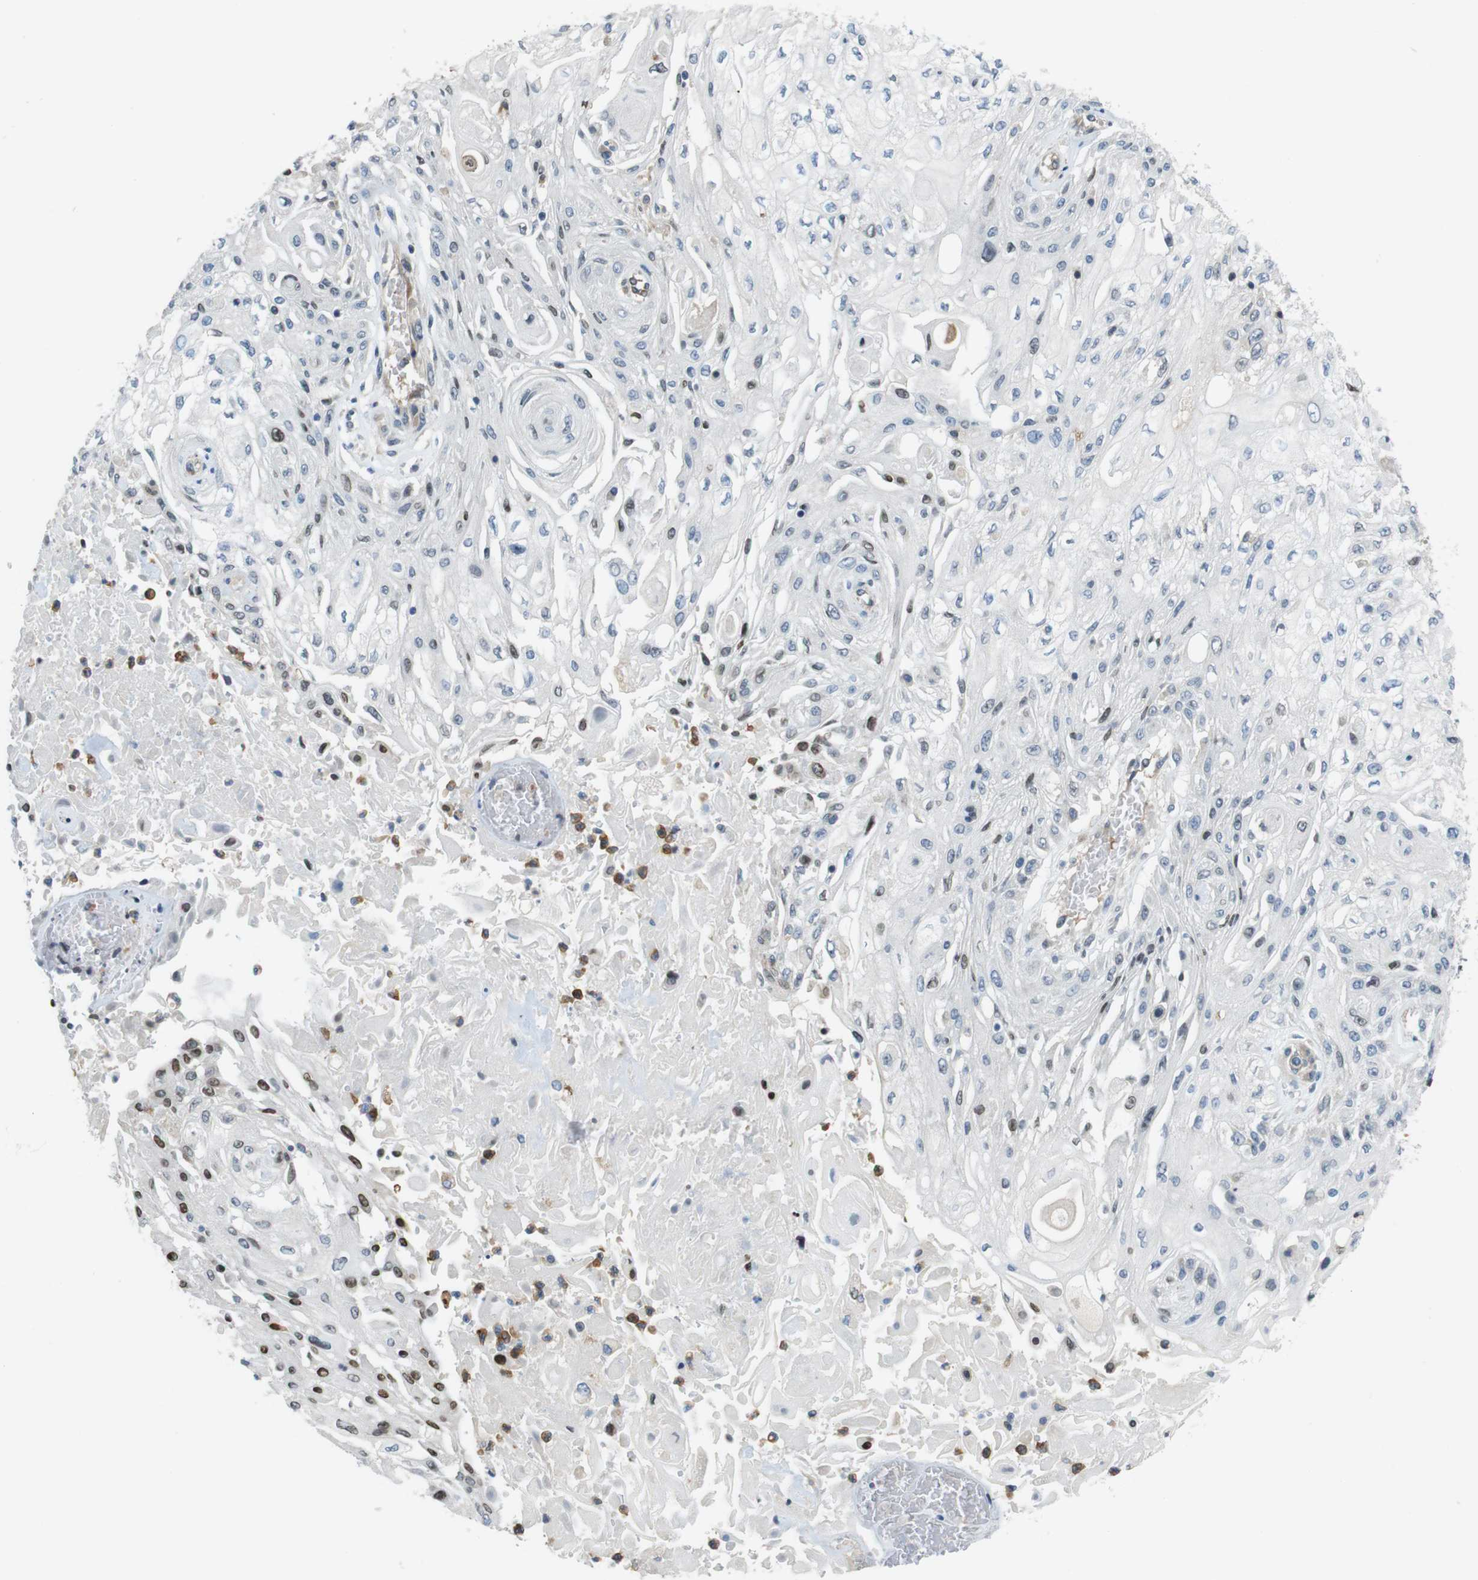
{"staining": {"intensity": "negative", "quantity": "none", "location": "none"}, "tissue": "skin cancer", "cell_type": "Tumor cells", "image_type": "cancer", "snomed": [{"axis": "morphology", "description": "Squamous cell carcinoma, NOS"}, {"axis": "topography", "description": "Skin"}], "caption": "Tumor cells are negative for brown protein staining in skin cancer.", "gene": "PCDH10", "patient": {"sex": "male", "age": 75}}